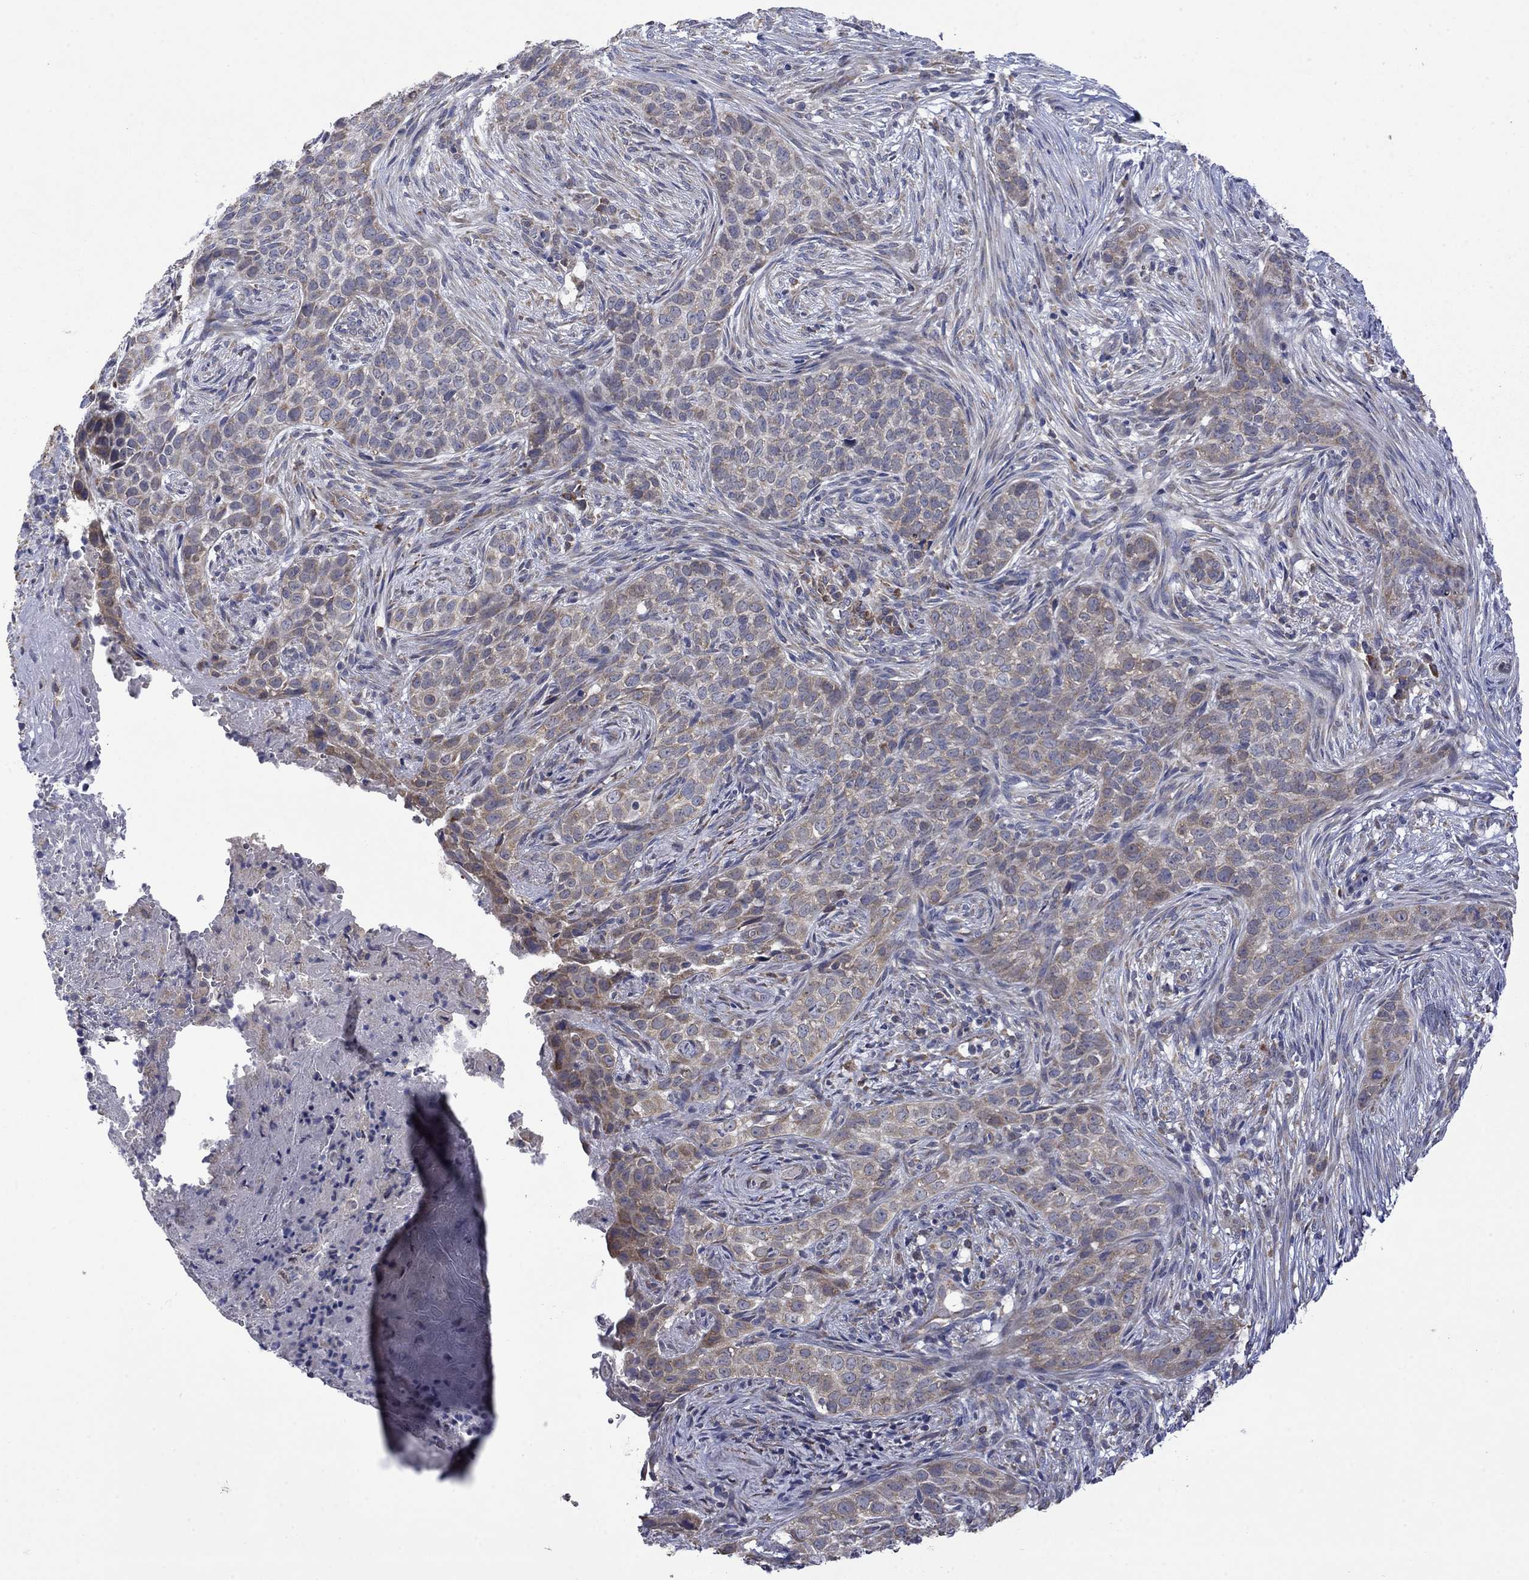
{"staining": {"intensity": "weak", "quantity": "25%-75%", "location": "cytoplasmic/membranous"}, "tissue": "skin cancer", "cell_type": "Tumor cells", "image_type": "cancer", "snomed": [{"axis": "morphology", "description": "Squamous cell carcinoma, NOS"}, {"axis": "topography", "description": "Skin"}], "caption": "Immunohistochemical staining of human skin cancer (squamous cell carcinoma) displays weak cytoplasmic/membranous protein positivity in approximately 25%-75% of tumor cells.", "gene": "FURIN", "patient": {"sex": "male", "age": 88}}